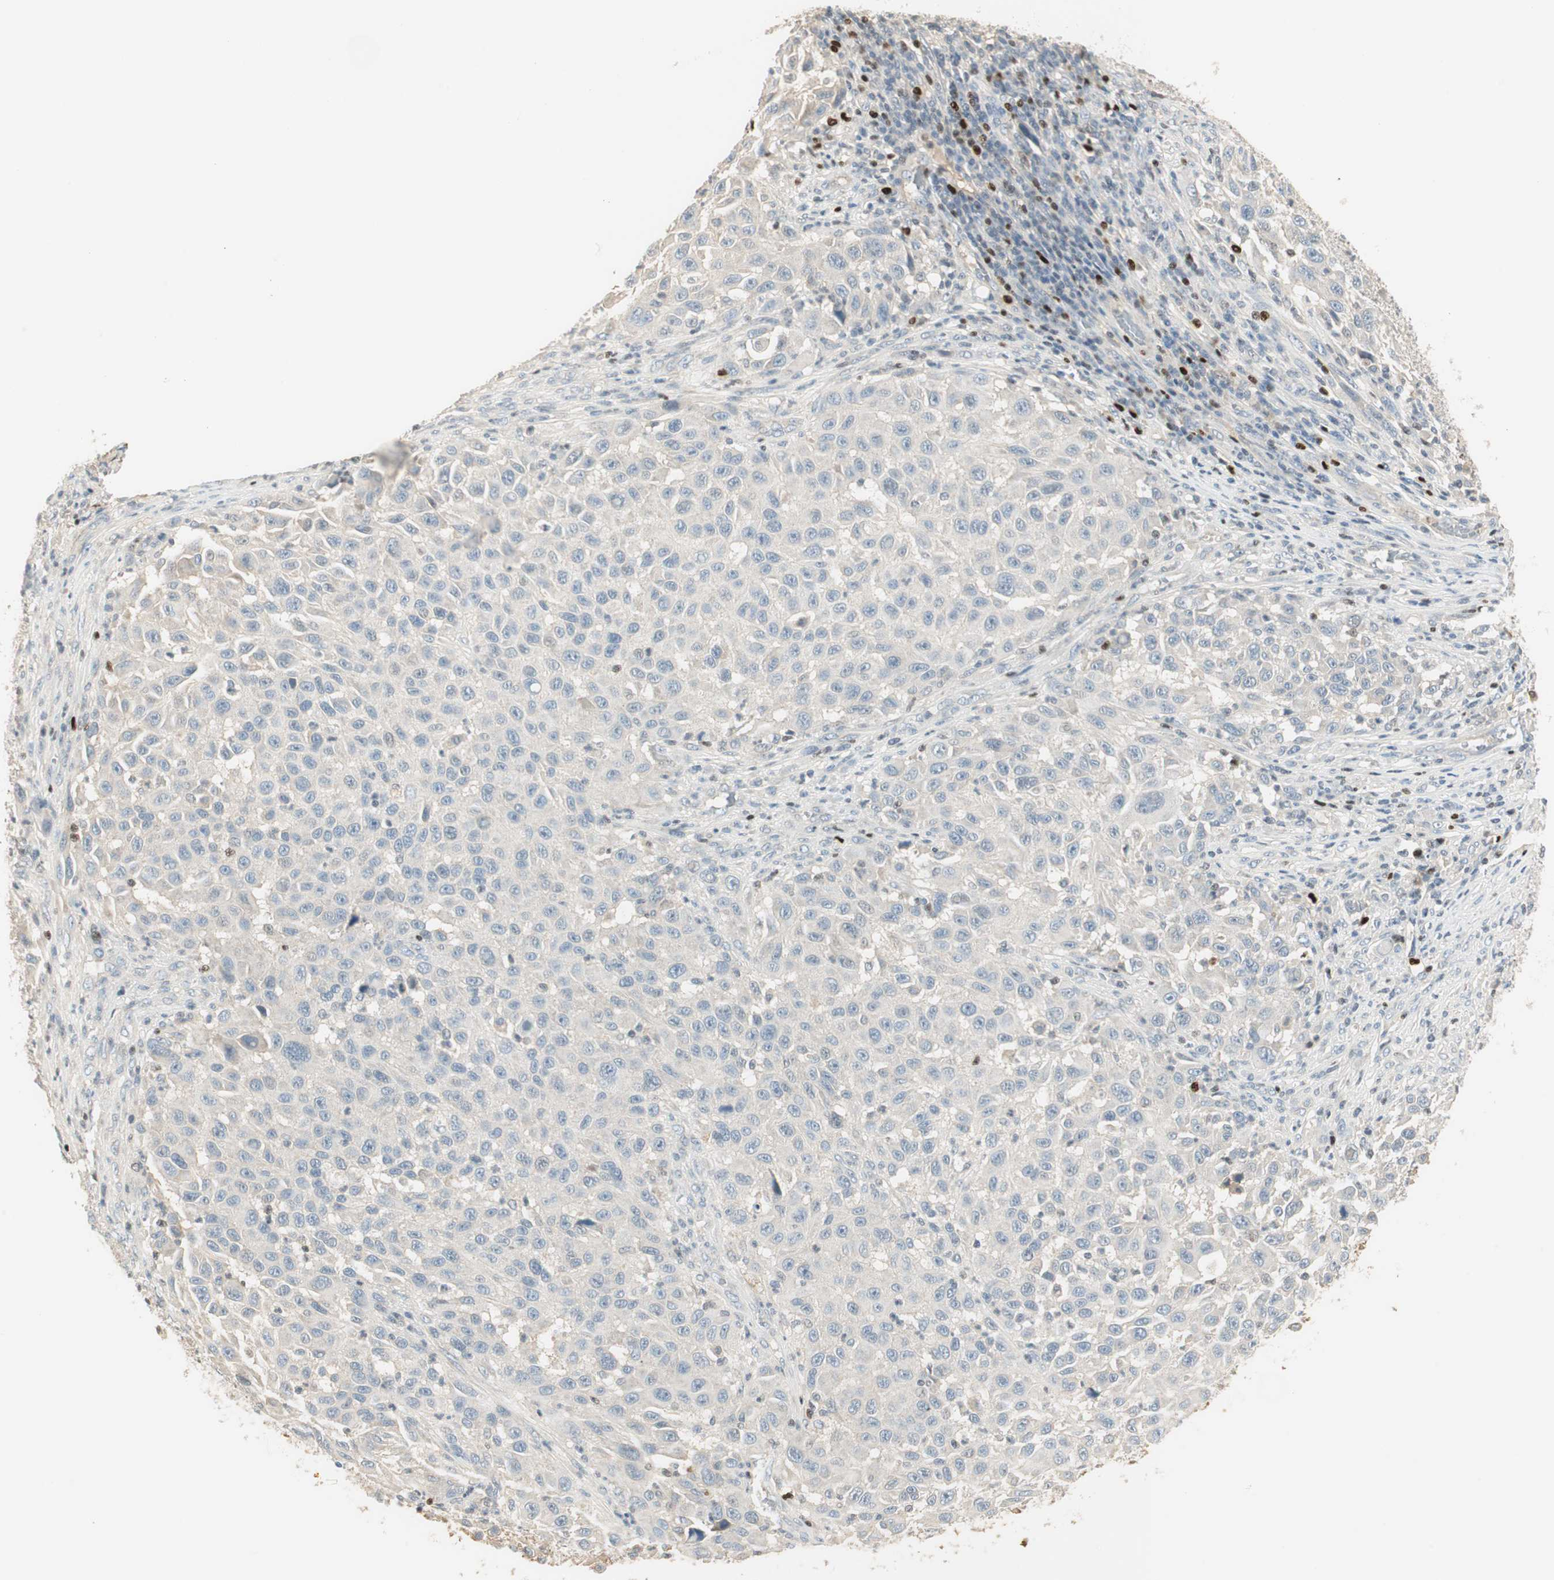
{"staining": {"intensity": "negative", "quantity": "none", "location": "none"}, "tissue": "melanoma", "cell_type": "Tumor cells", "image_type": "cancer", "snomed": [{"axis": "morphology", "description": "Malignant melanoma, Metastatic site"}, {"axis": "topography", "description": "Lymph node"}], "caption": "DAB immunohistochemical staining of human melanoma shows no significant positivity in tumor cells. Nuclei are stained in blue.", "gene": "RUNX2", "patient": {"sex": "male", "age": 61}}